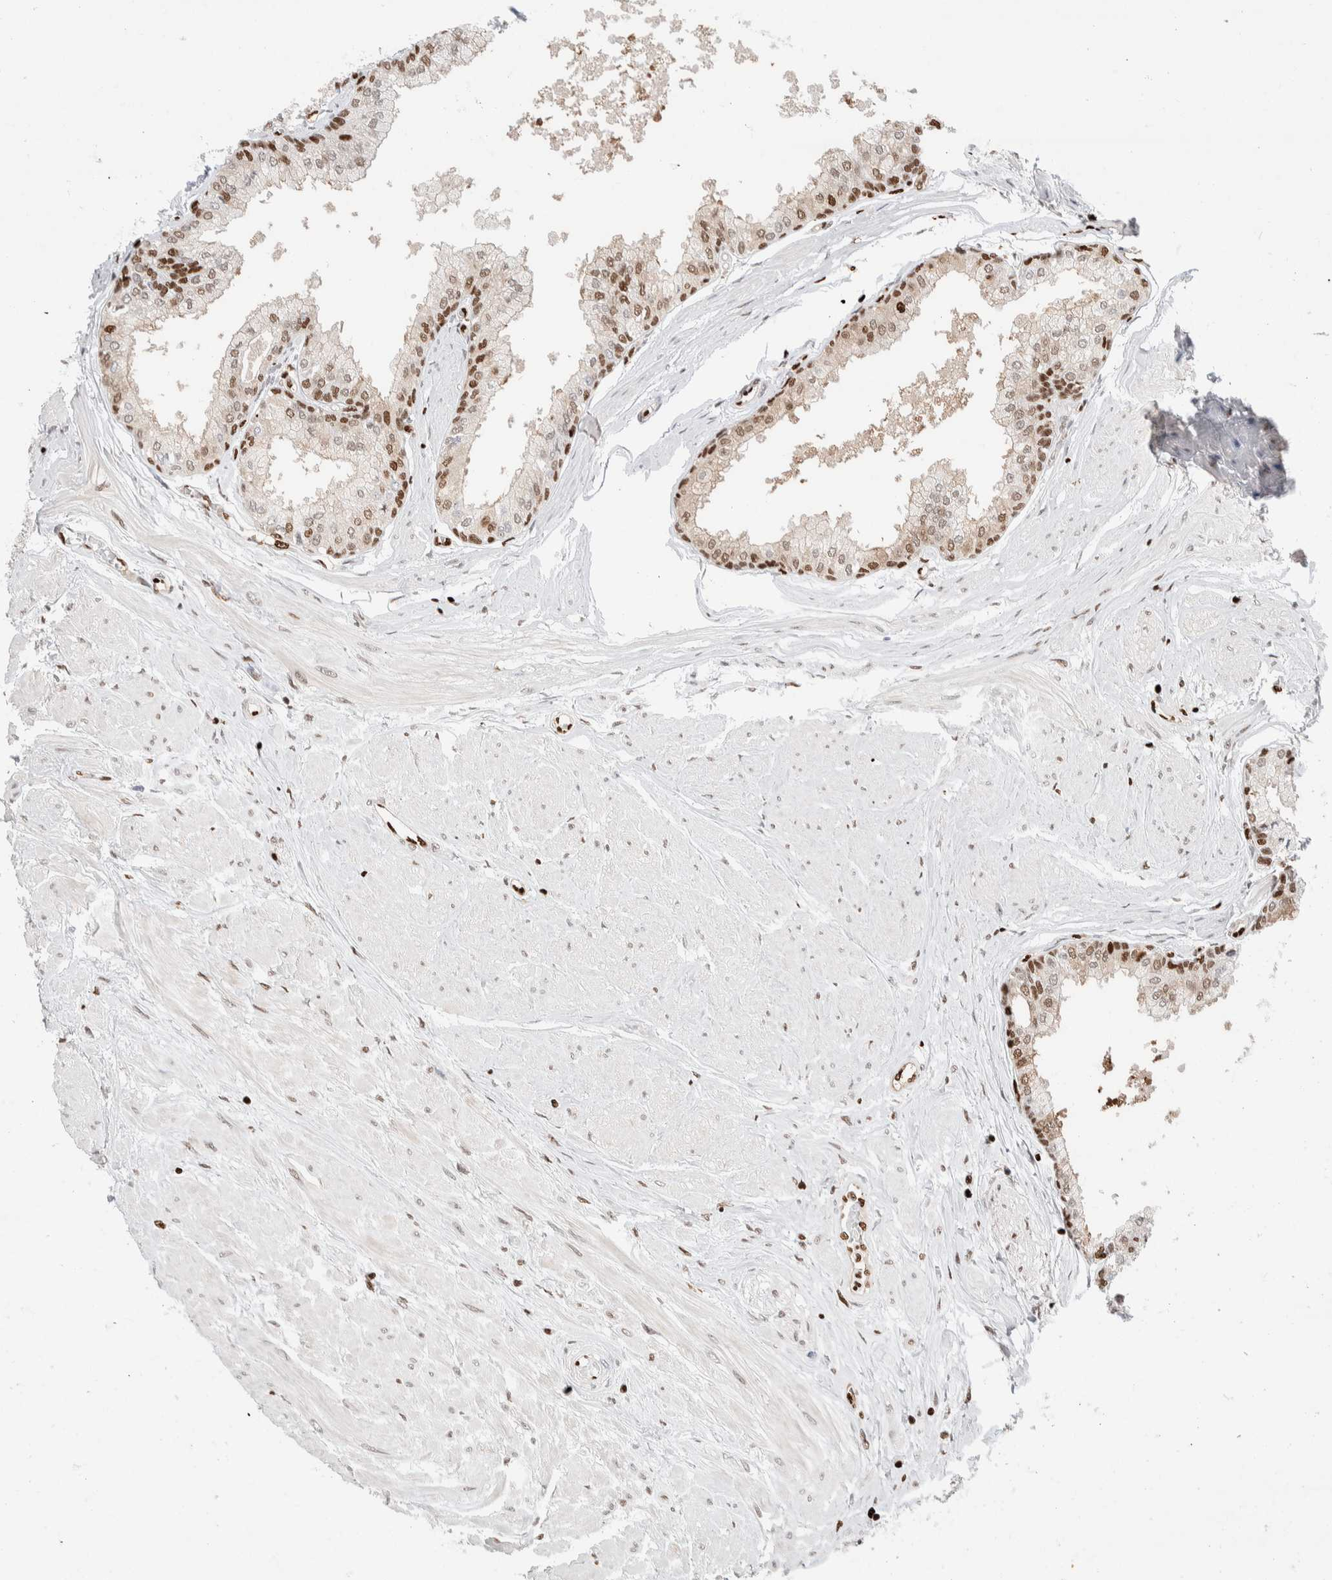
{"staining": {"intensity": "moderate", "quantity": ">75%", "location": "nuclear"}, "tissue": "seminal vesicle", "cell_type": "Glandular cells", "image_type": "normal", "snomed": [{"axis": "morphology", "description": "Normal tissue, NOS"}, {"axis": "topography", "description": "Prostate"}, {"axis": "topography", "description": "Seminal veicle"}], "caption": "Human seminal vesicle stained with a protein marker demonstrates moderate staining in glandular cells.", "gene": "C17orf49", "patient": {"sex": "male", "age": 60}}